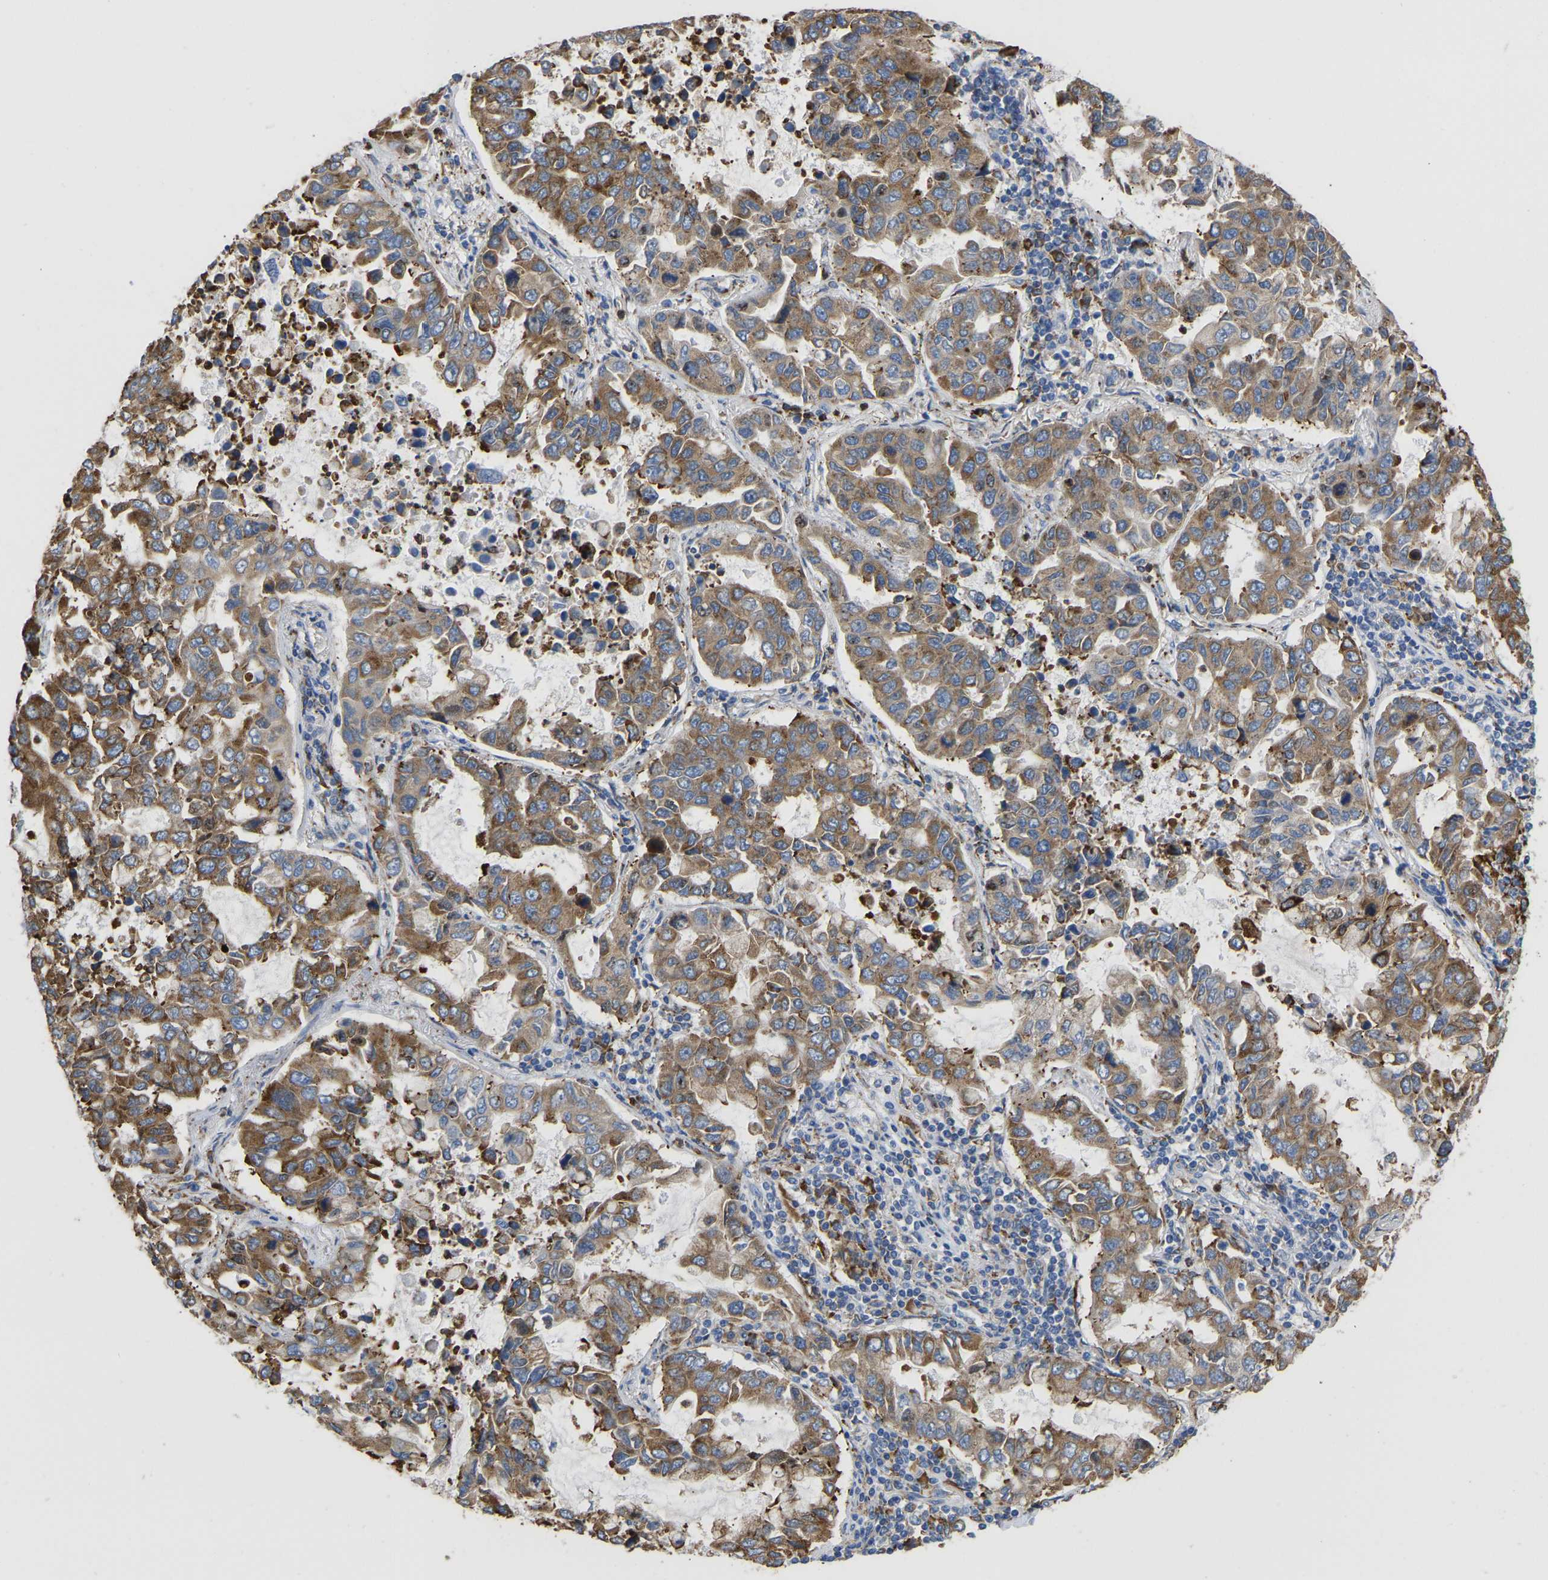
{"staining": {"intensity": "moderate", "quantity": ">75%", "location": "cytoplasmic/membranous"}, "tissue": "lung cancer", "cell_type": "Tumor cells", "image_type": "cancer", "snomed": [{"axis": "morphology", "description": "Adenocarcinoma, NOS"}, {"axis": "topography", "description": "Lung"}], "caption": "Immunohistochemical staining of lung cancer exhibits moderate cytoplasmic/membranous protein expression in approximately >75% of tumor cells.", "gene": "P4HB", "patient": {"sex": "male", "age": 64}}